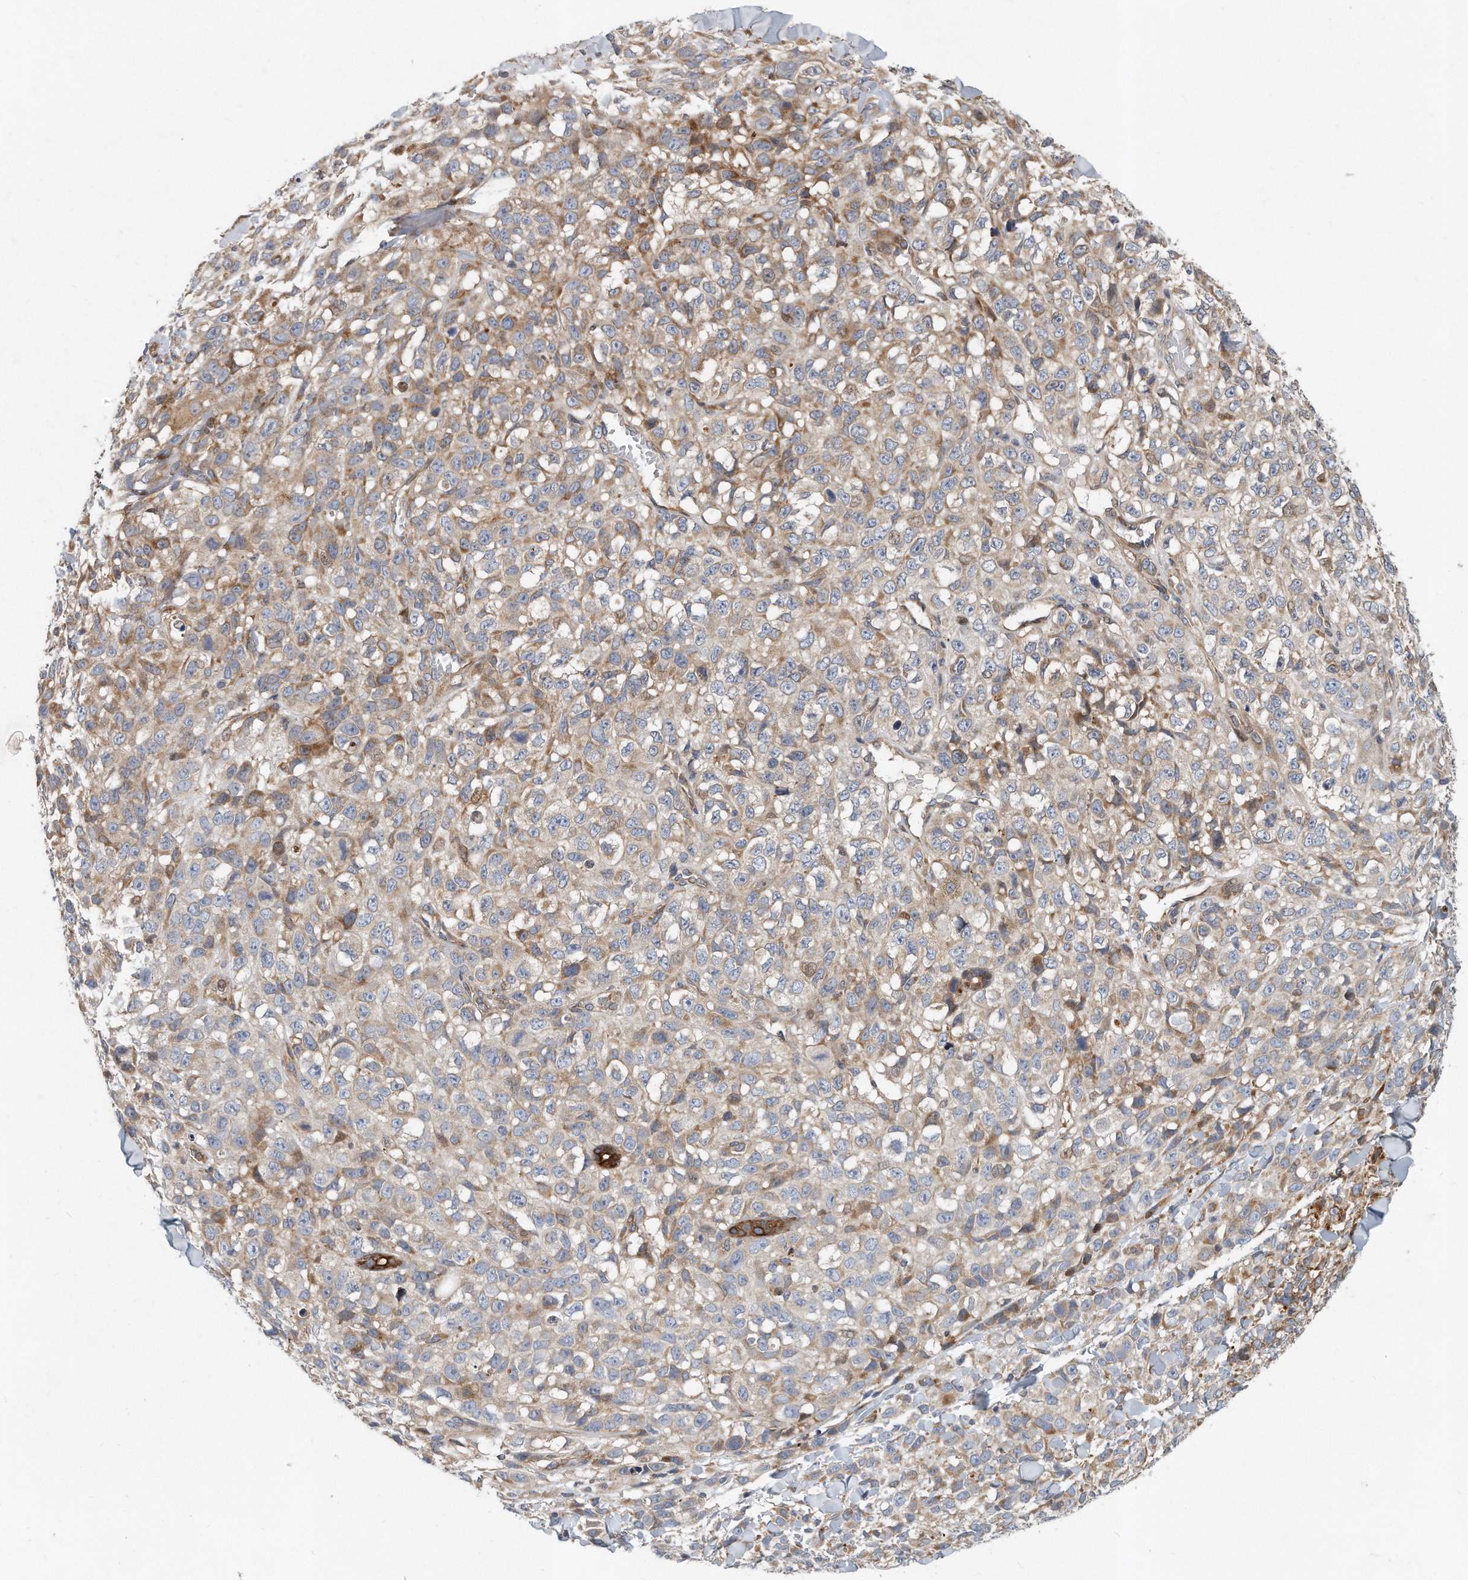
{"staining": {"intensity": "weak", "quantity": "25%-75%", "location": "cytoplasmic/membranous"}, "tissue": "melanoma", "cell_type": "Tumor cells", "image_type": "cancer", "snomed": [{"axis": "morphology", "description": "Malignant melanoma, Metastatic site"}, {"axis": "topography", "description": "Skin"}], "caption": "Protein analysis of malignant melanoma (metastatic site) tissue demonstrates weak cytoplasmic/membranous positivity in approximately 25%-75% of tumor cells. (DAB = brown stain, brightfield microscopy at high magnification).", "gene": "PCDH8", "patient": {"sex": "female", "age": 72}}